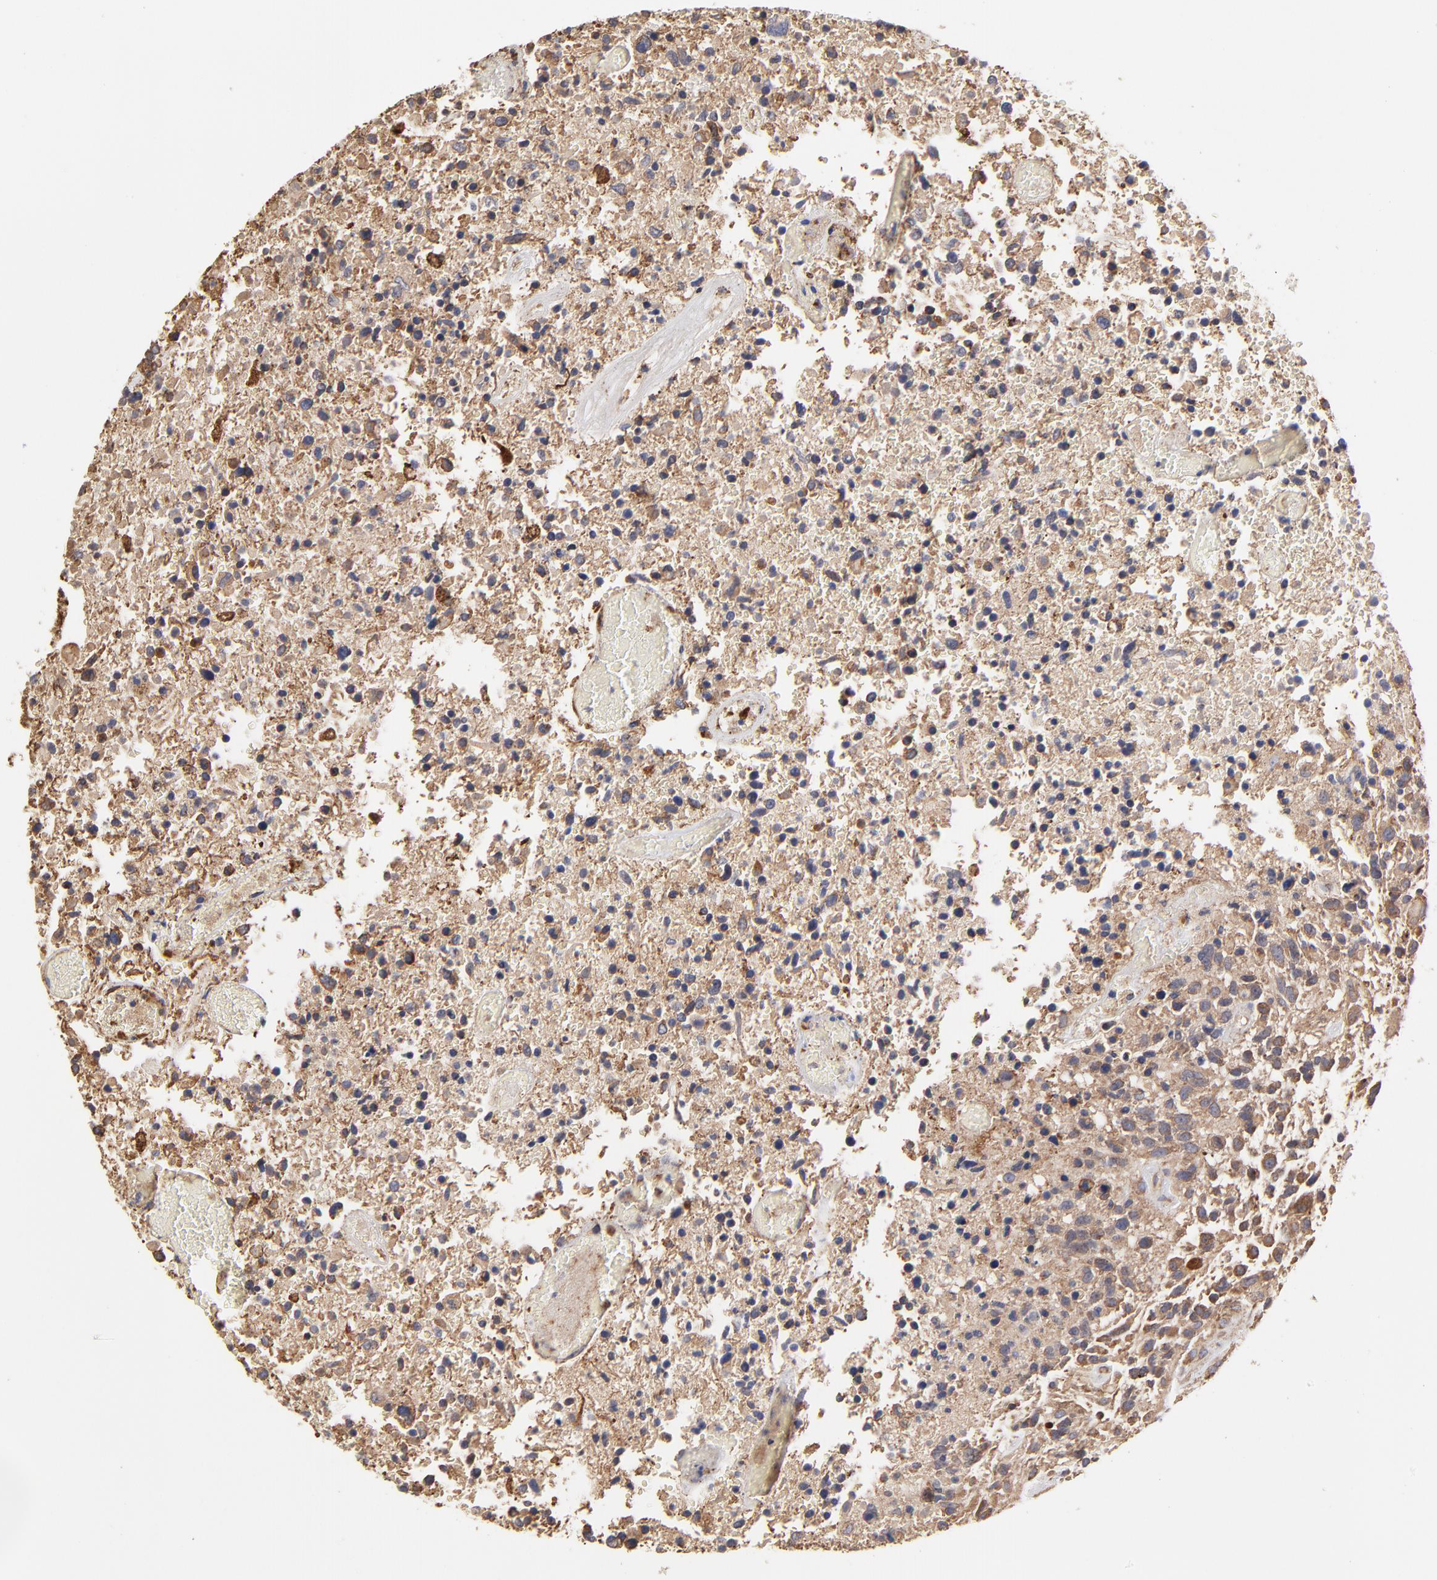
{"staining": {"intensity": "strong", "quantity": ">75%", "location": "cytoplasmic/membranous"}, "tissue": "glioma", "cell_type": "Tumor cells", "image_type": "cancer", "snomed": [{"axis": "morphology", "description": "Glioma, malignant, High grade"}, {"axis": "topography", "description": "Brain"}], "caption": "A brown stain labels strong cytoplasmic/membranous positivity of a protein in malignant glioma (high-grade) tumor cells.", "gene": "PFKM", "patient": {"sex": "male", "age": 72}}